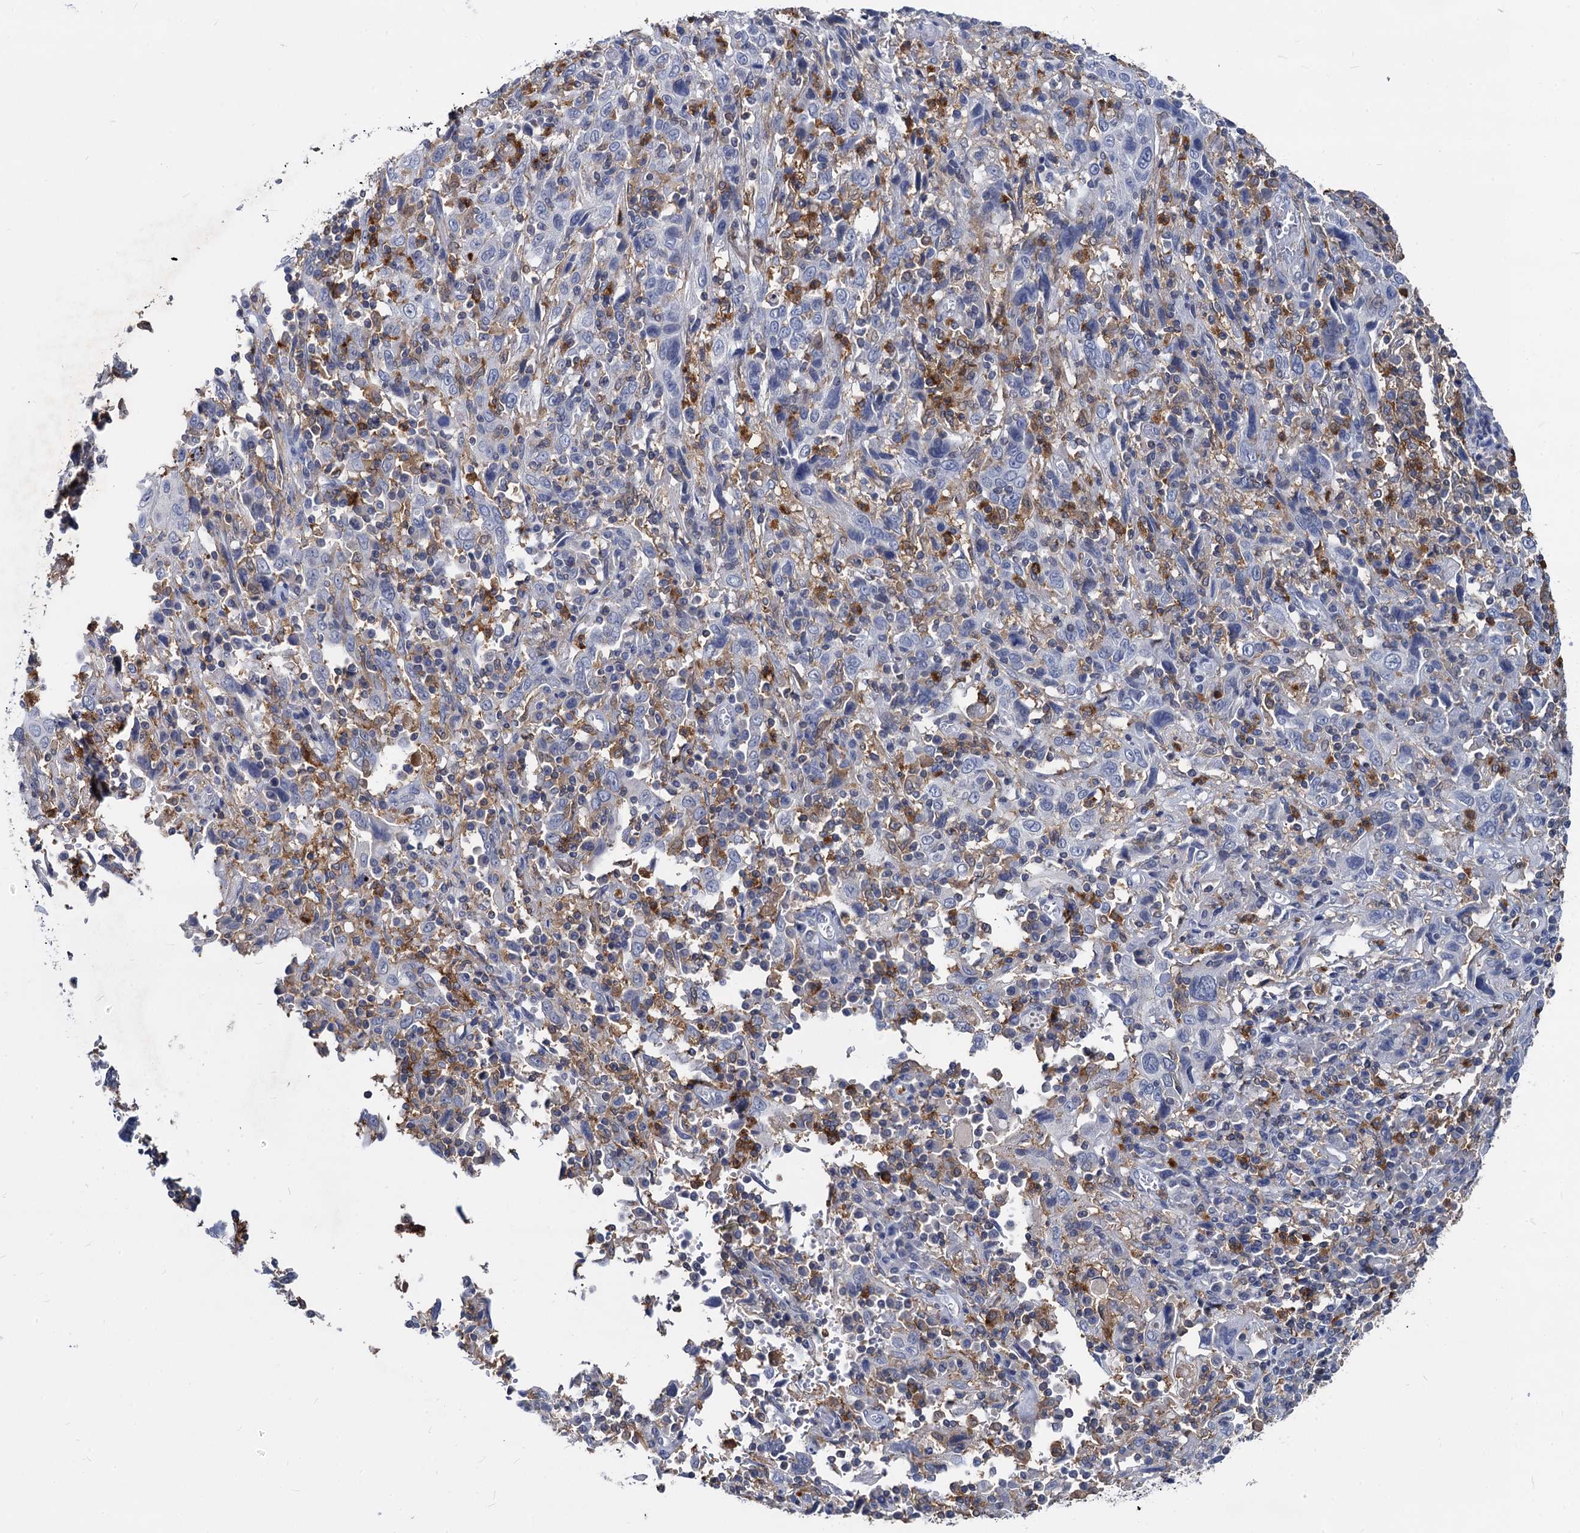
{"staining": {"intensity": "negative", "quantity": "none", "location": "none"}, "tissue": "cervical cancer", "cell_type": "Tumor cells", "image_type": "cancer", "snomed": [{"axis": "morphology", "description": "Squamous cell carcinoma, NOS"}, {"axis": "topography", "description": "Cervix"}], "caption": "This is a histopathology image of IHC staining of cervical cancer, which shows no positivity in tumor cells.", "gene": "RHOG", "patient": {"sex": "female", "age": 46}}